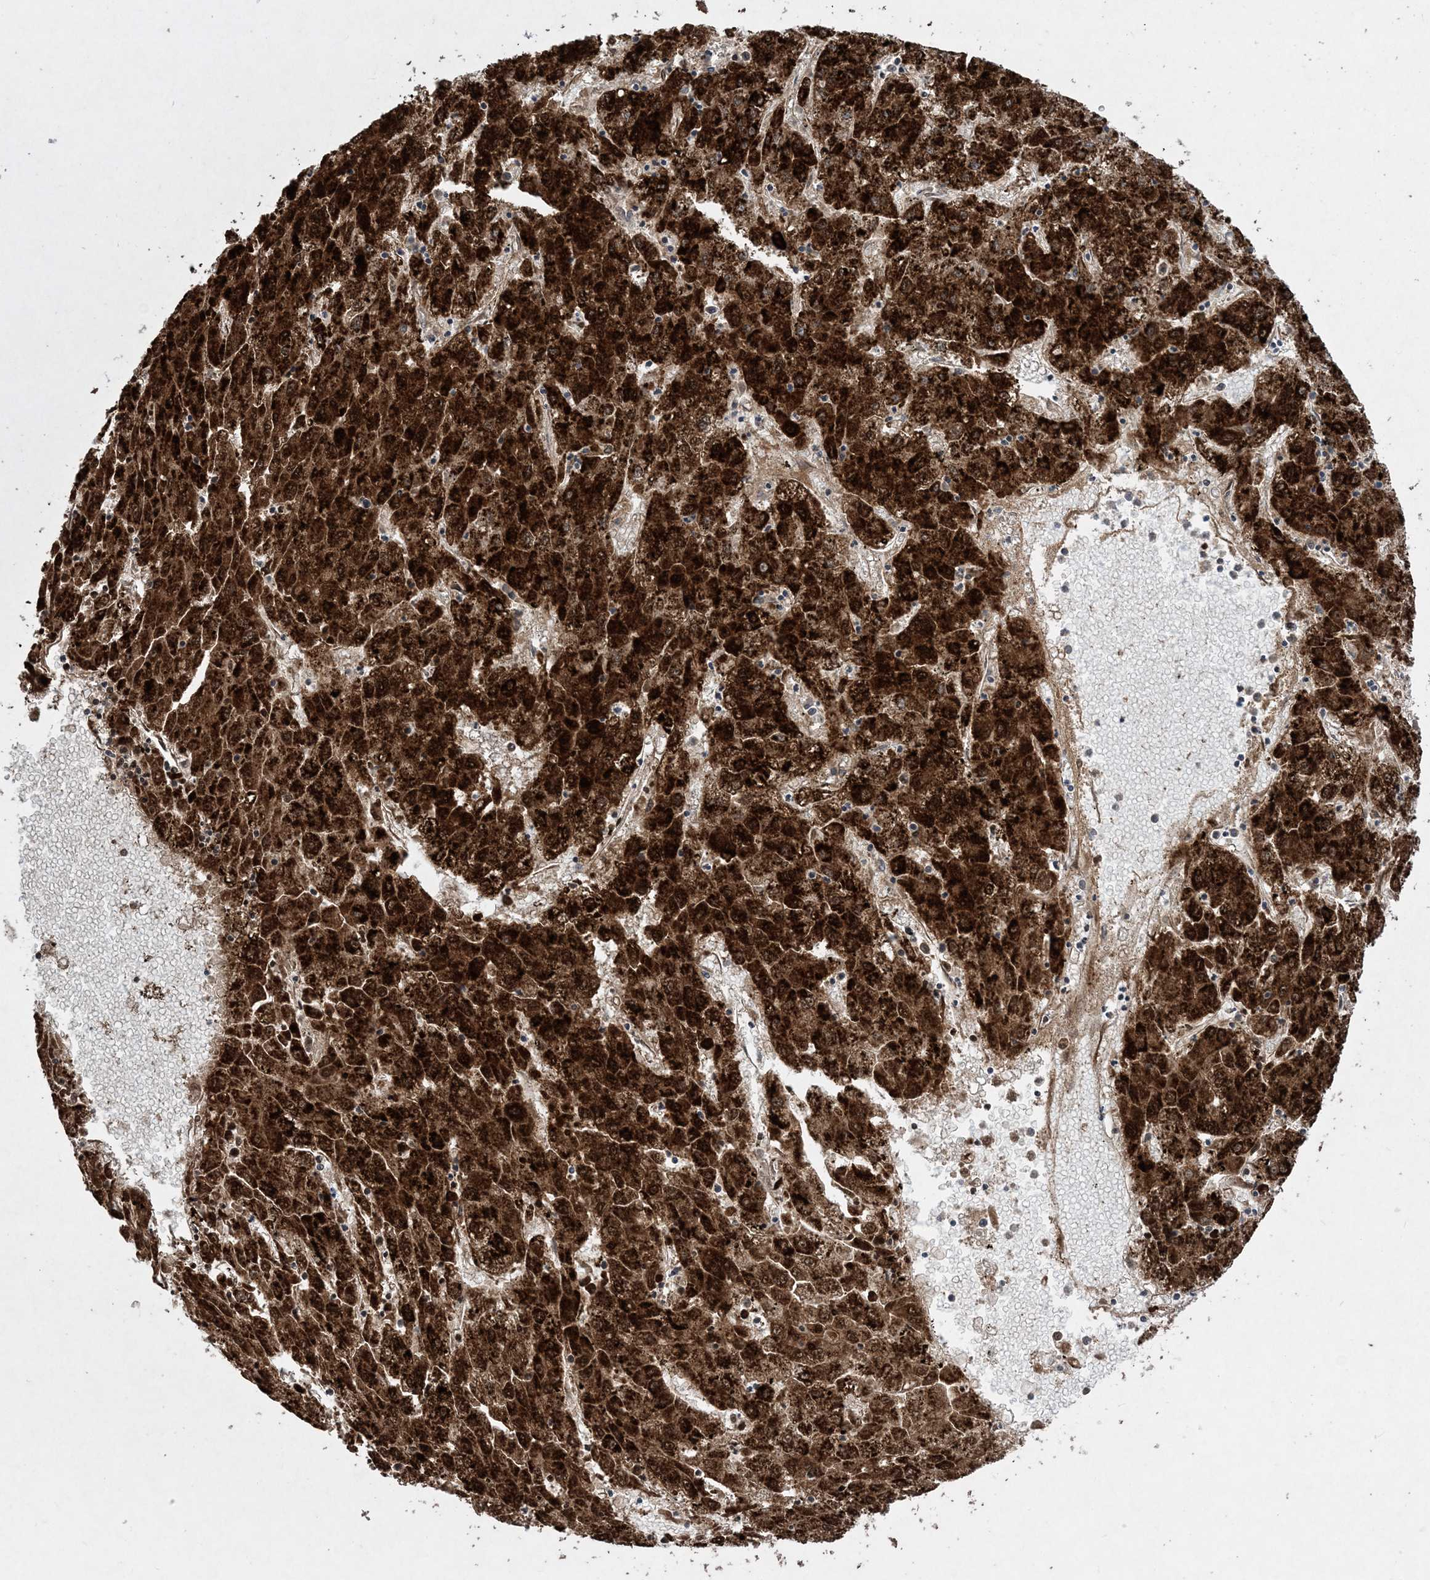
{"staining": {"intensity": "strong", "quantity": ">75%", "location": "cytoplasmic/membranous"}, "tissue": "liver cancer", "cell_type": "Tumor cells", "image_type": "cancer", "snomed": [{"axis": "morphology", "description": "Carcinoma, Hepatocellular, NOS"}, {"axis": "topography", "description": "Liver"}], "caption": "A high amount of strong cytoplasmic/membranous staining is seen in about >75% of tumor cells in liver cancer (hepatocellular carcinoma) tissue. (DAB (3,3'-diaminobenzidine) IHC with brightfield microscopy, high magnification).", "gene": "EHHADH", "patient": {"sex": "male", "age": 72}}